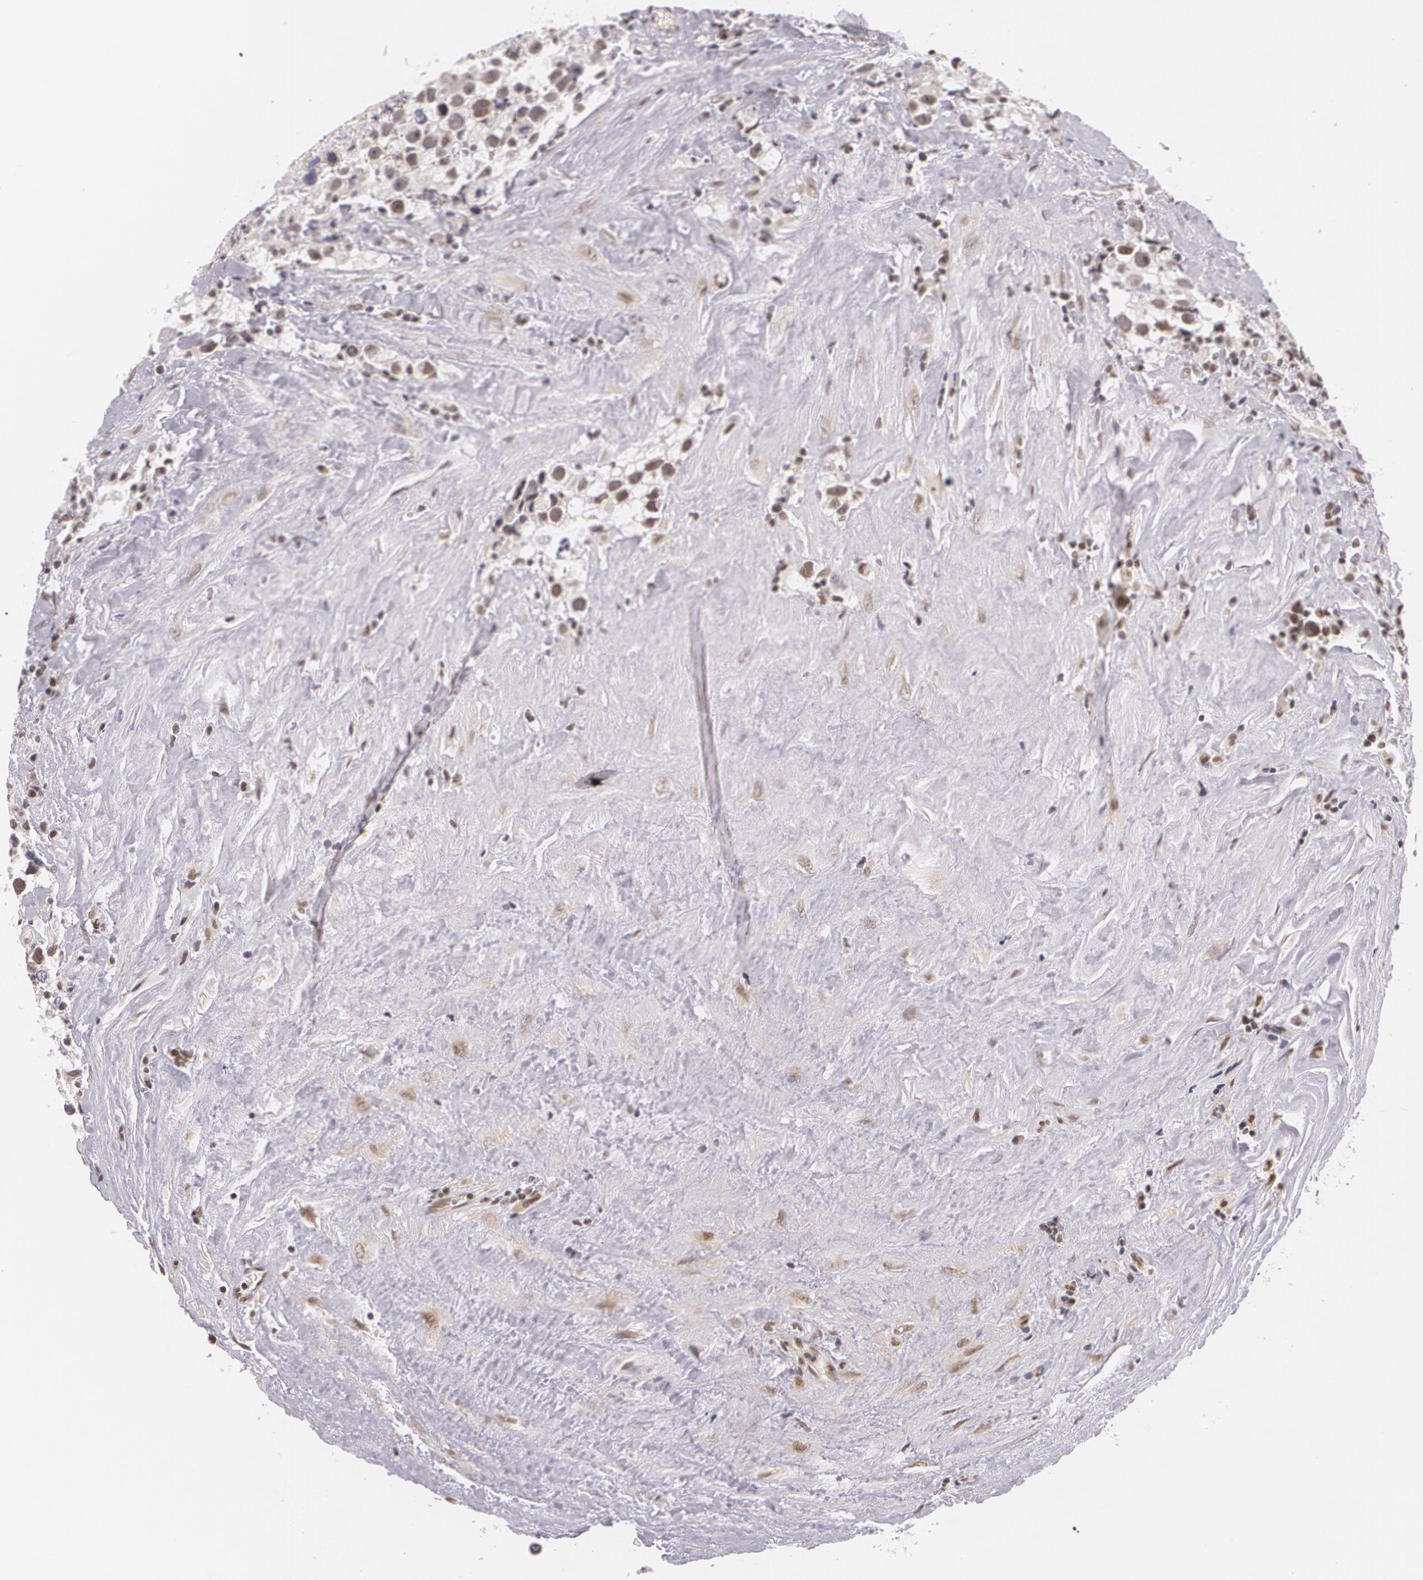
{"staining": {"intensity": "moderate", "quantity": "25%-75%", "location": "nuclear"}, "tissue": "testis cancer", "cell_type": "Tumor cells", "image_type": "cancer", "snomed": [{"axis": "morphology", "description": "Seminoma, NOS"}, {"axis": "topography", "description": "Testis"}], "caption": "Brown immunohistochemical staining in human testis cancer demonstrates moderate nuclear positivity in approximately 25%-75% of tumor cells.", "gene": "ALX1", "patient": {"sex": "male", "age": 43}}